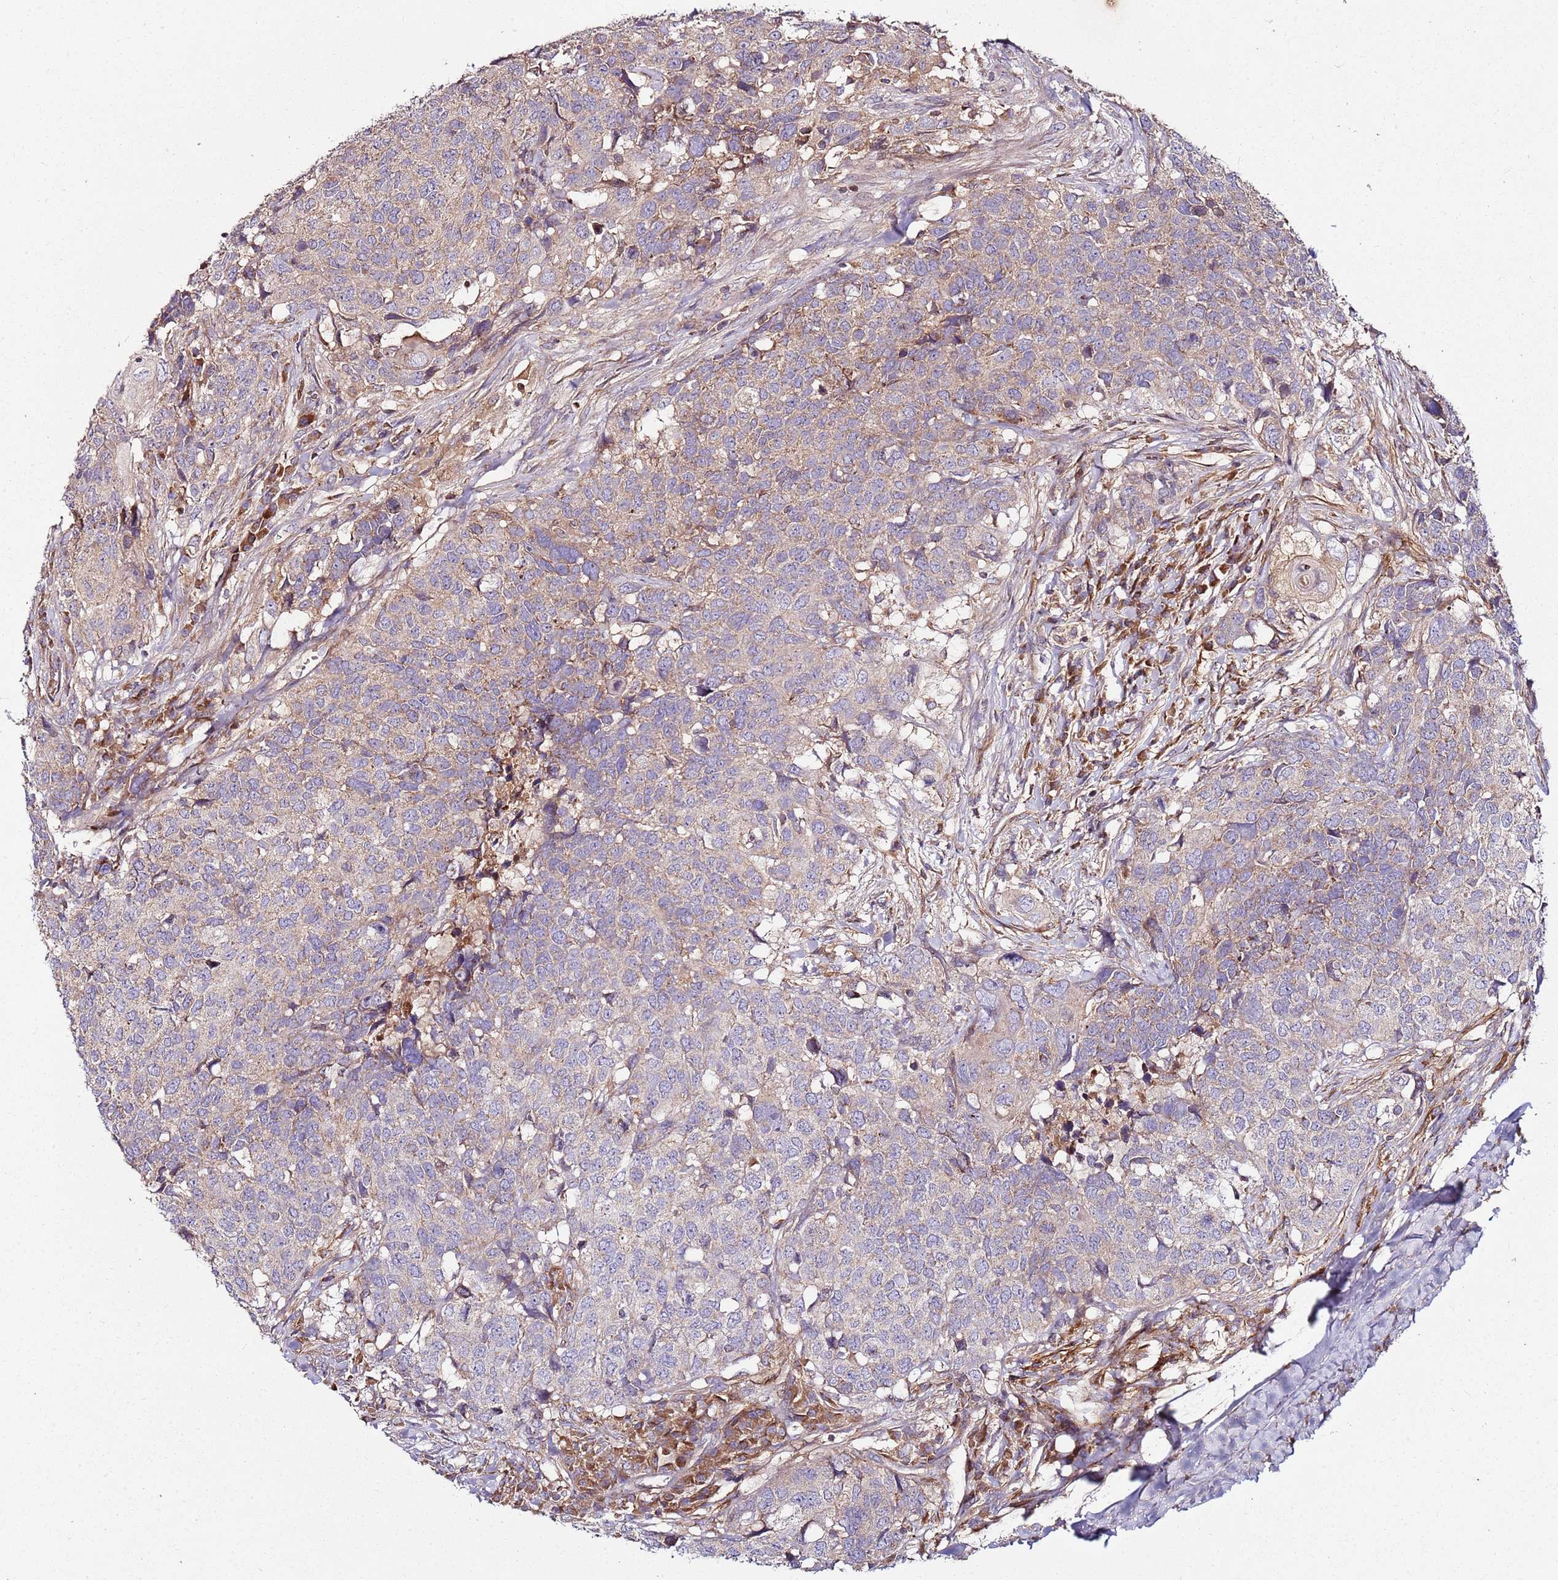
{"staining": {"intensity": "weak", "quantity": "25%-75%", "location": "cytoplasmic/membranous"}, "tissue": "head and neck cancer", "cell_type": "Tumor cells", "image_type": "cancer", "snomed": [{"axis": "morphology", "description": "Normal tissue, NOS"}, {"axis": "morphology", "description": "Squamous cell carcinoma, NOS"}, {"axis": "topography", "description": "Skeletal muscle"}, {"axis": "topography", "description": "Vascular tissue"}, {"axis": "topography", "description": "Peripheral nerve tissue"}, {"axis": "topography", "description": "Head-Neck"}], "caption": "Head and neck cancer (squamous cell carcinoma) stained for a protein demonstrates weak cytoplasmic/membranous positivity in tumor cells. Using DAB (3,3'-diaminobenzidine) (brown) and hematoxylin (blue) stains, captured at high magnification using brightfield microscopy.", "gene": "KRTAP21-3", "patient": {"sex": "male", "age": 66}}